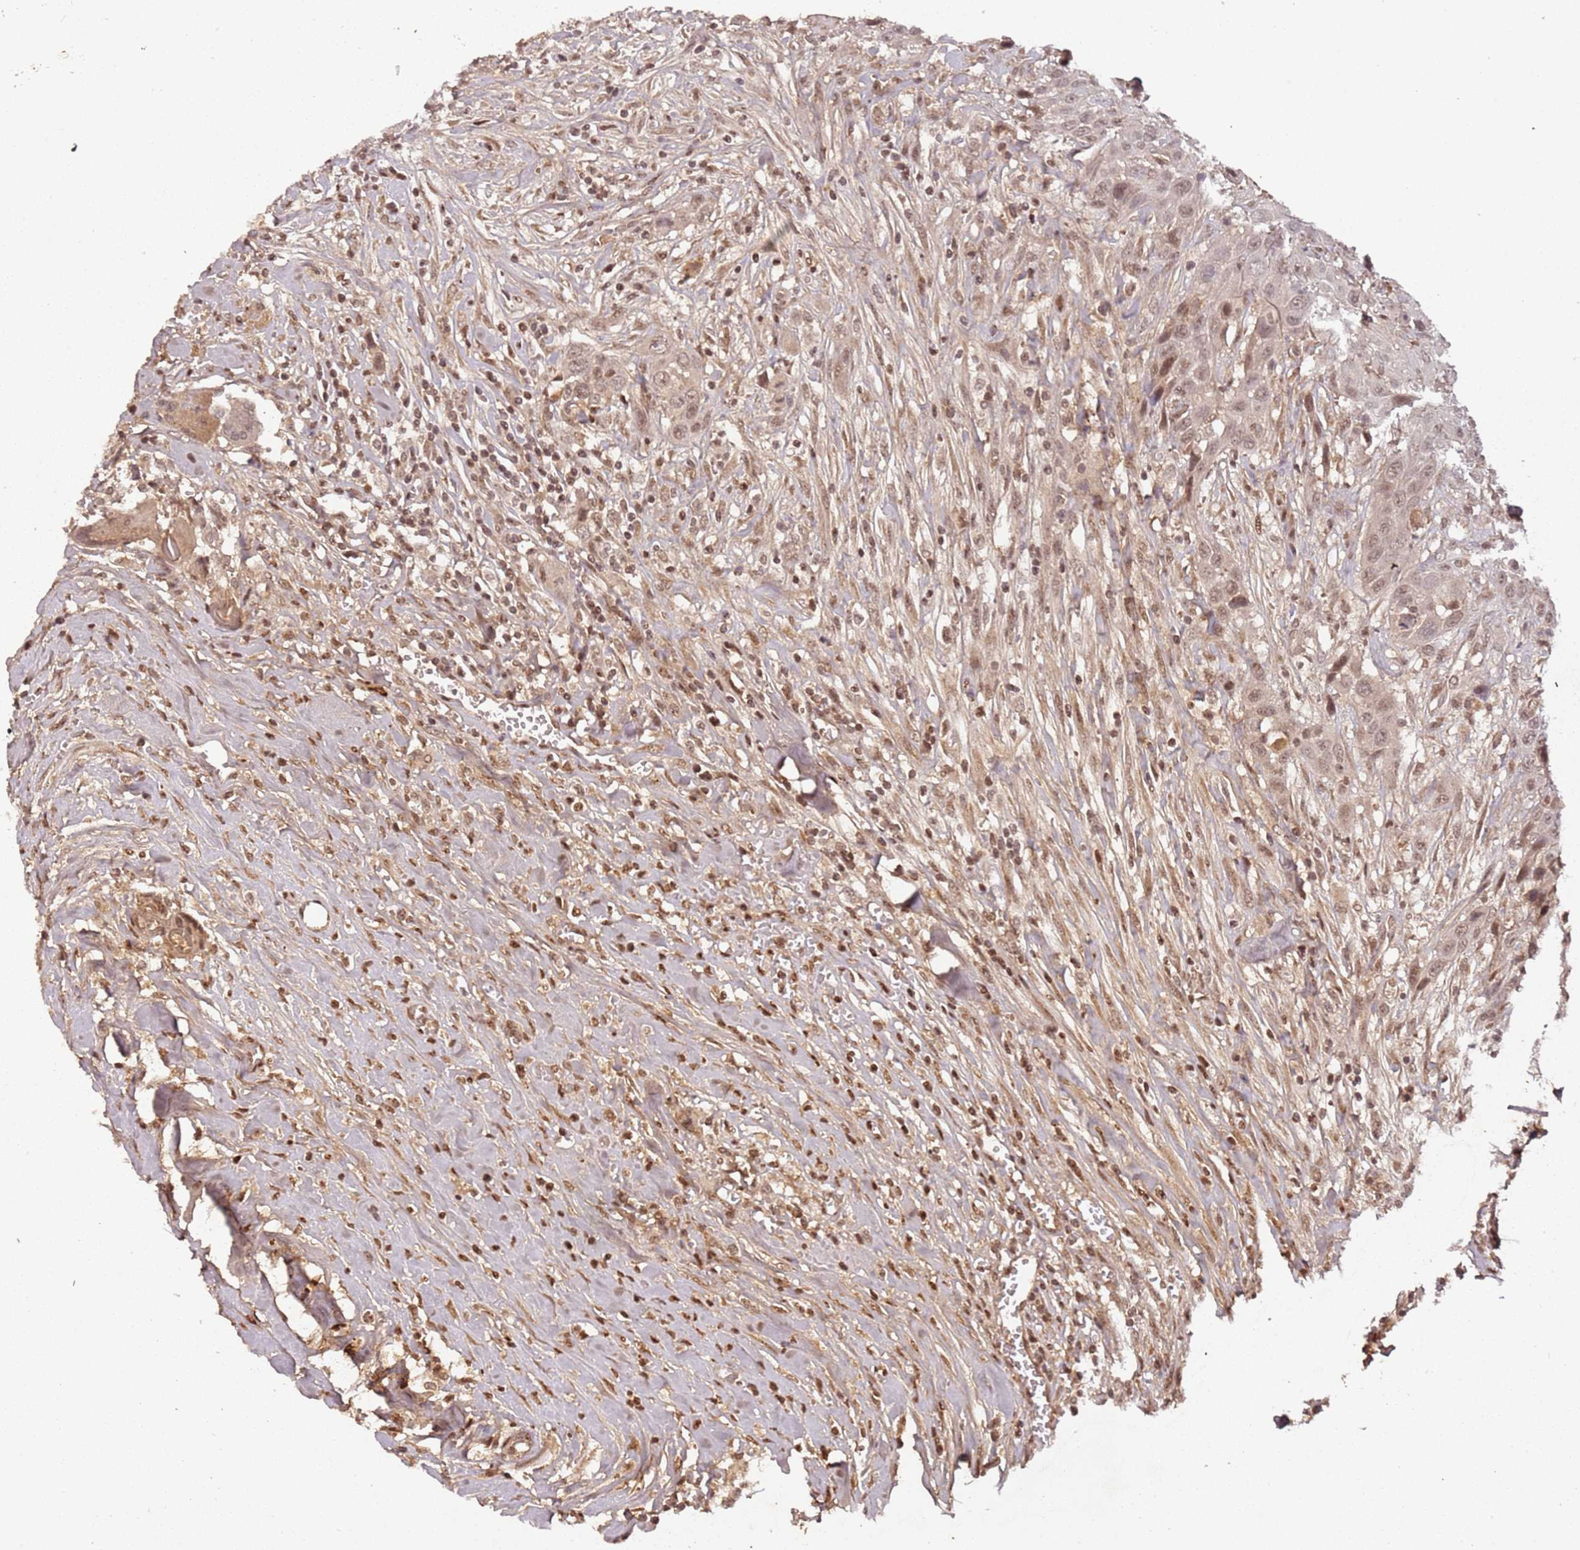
{"staining": {"intensity": "weak", "quantity": ">75%", "location": "nuclear"}, "tissue": "head and neck cancer", "cell_type": "Tumor cells", "image_type": "cancer", "snomed": [{"axis": "morphology", "description": "Squamous cell carcinoma, NOS"}, {"axis": "topography", "description": "Head-Neck"}], "caption": "Weak nuclear protein staining is identified in about >75% of tumor cells in head and neck squamous cell carcinoma.", "gene": "COL1A2", "patient": {"sex": "male", "age": 81}}